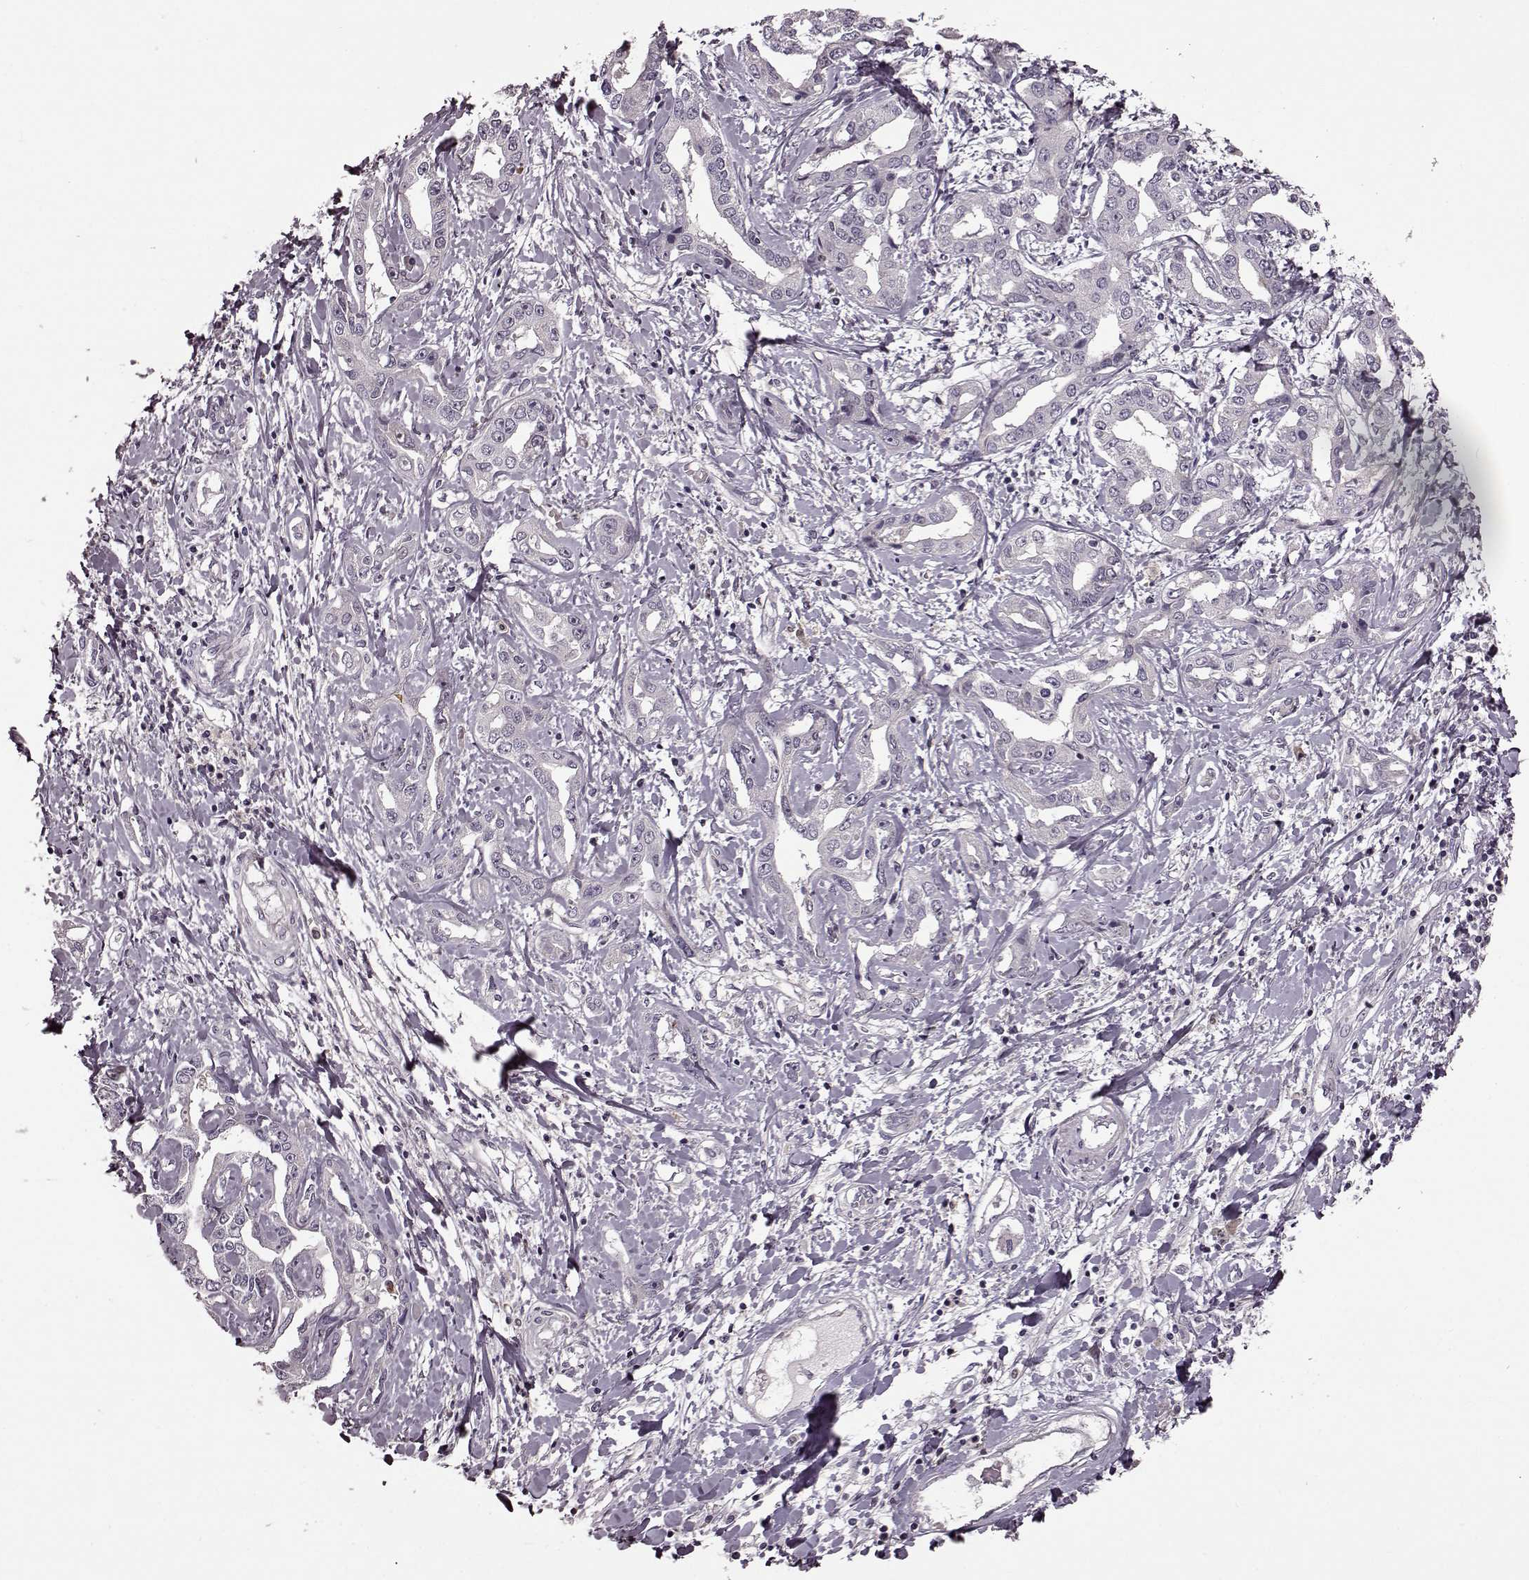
{"staining": {"intensity": "negative", "quantity": "none", "location": "none"}, "tissue": "liver cancer", "cell_type": "Tumor cells", "image_type": "cancer", "snomed": [{"axis": "morphology", "description": "Cholangiocarcinoma"}, {"axis": "topography", "description": "Liver"}], "caption": "Tumor cells are negative for protein expression in human liver cancer (cholangiocarcinoma). Brightfield microscopy of IHC stained with DAB (3,3'-diaminobenzidine) (brown) and hematoxylin (blue), captured at high magnification.", "gene": "CNGA3", "patient": {"sex": "male", "age": 59}}